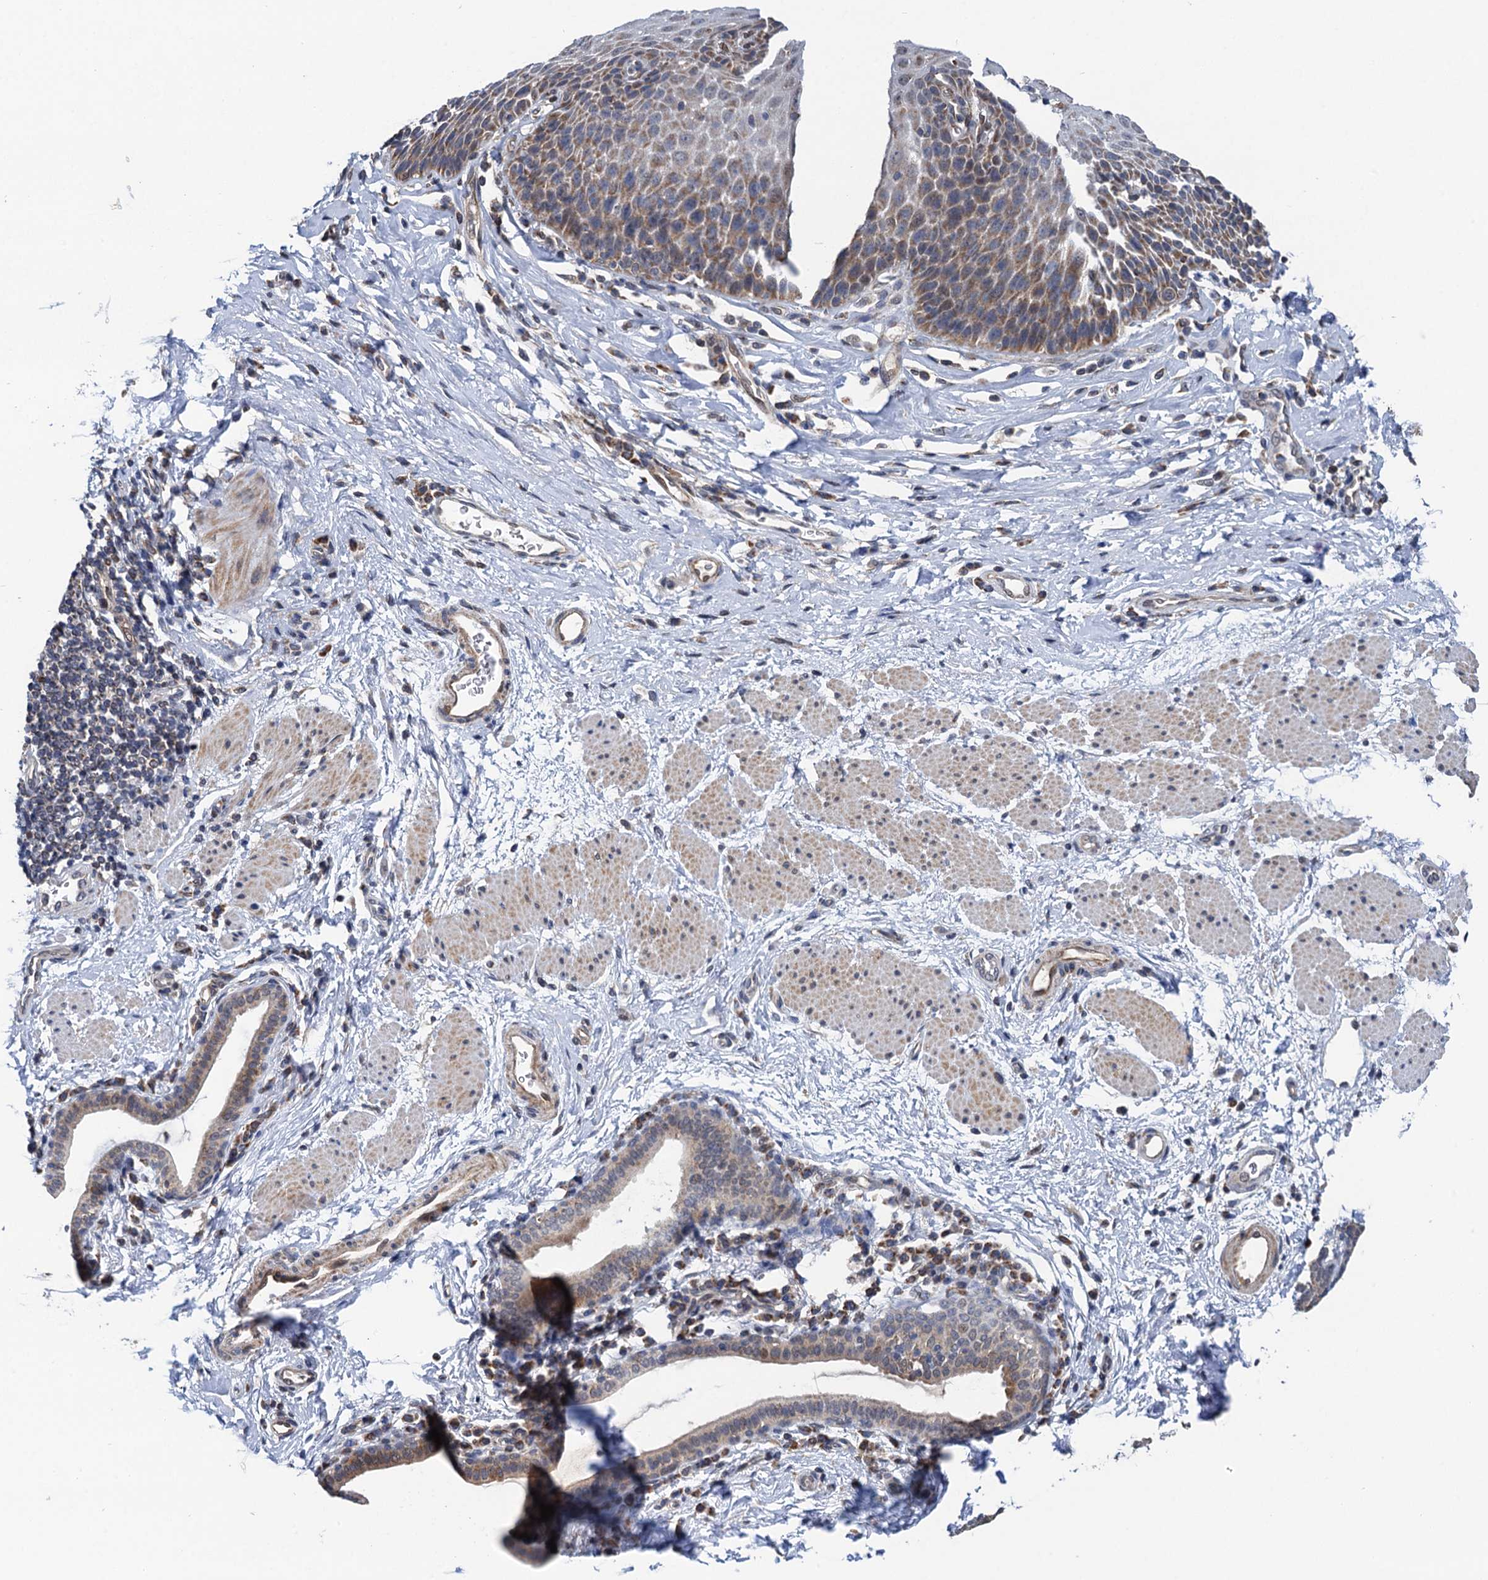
{"staining": {"intensity": "moderate", "quantity": "25%-75%", "location": "cytoplasmic/membranous,nuclear"}, "tissue": "esophagus", "cell_type": "Squamous epithelial cells", "image_type": "normal", "snomed": [{"axis": "morphology", "description": "Normal tissue, NOS"}, {"axis": "topography", "description": "Esophagus"}], "caption": "An immunohistochemistry histopathology image of normal tissue is shown. Protein staining in brown shows moderate cytoplasmic/membranous,nuclear positivity in esophagus within squamous epithelial cells. The staining was performed using DAB (3,3'-diaminobenzidine) to visualize the protein expression in brown, while the nuclei were stained in blue with hematoxylin (Magnification: 20x).", "gene": "CMPK2", "patient": {"sex": "female", "age": 61}}